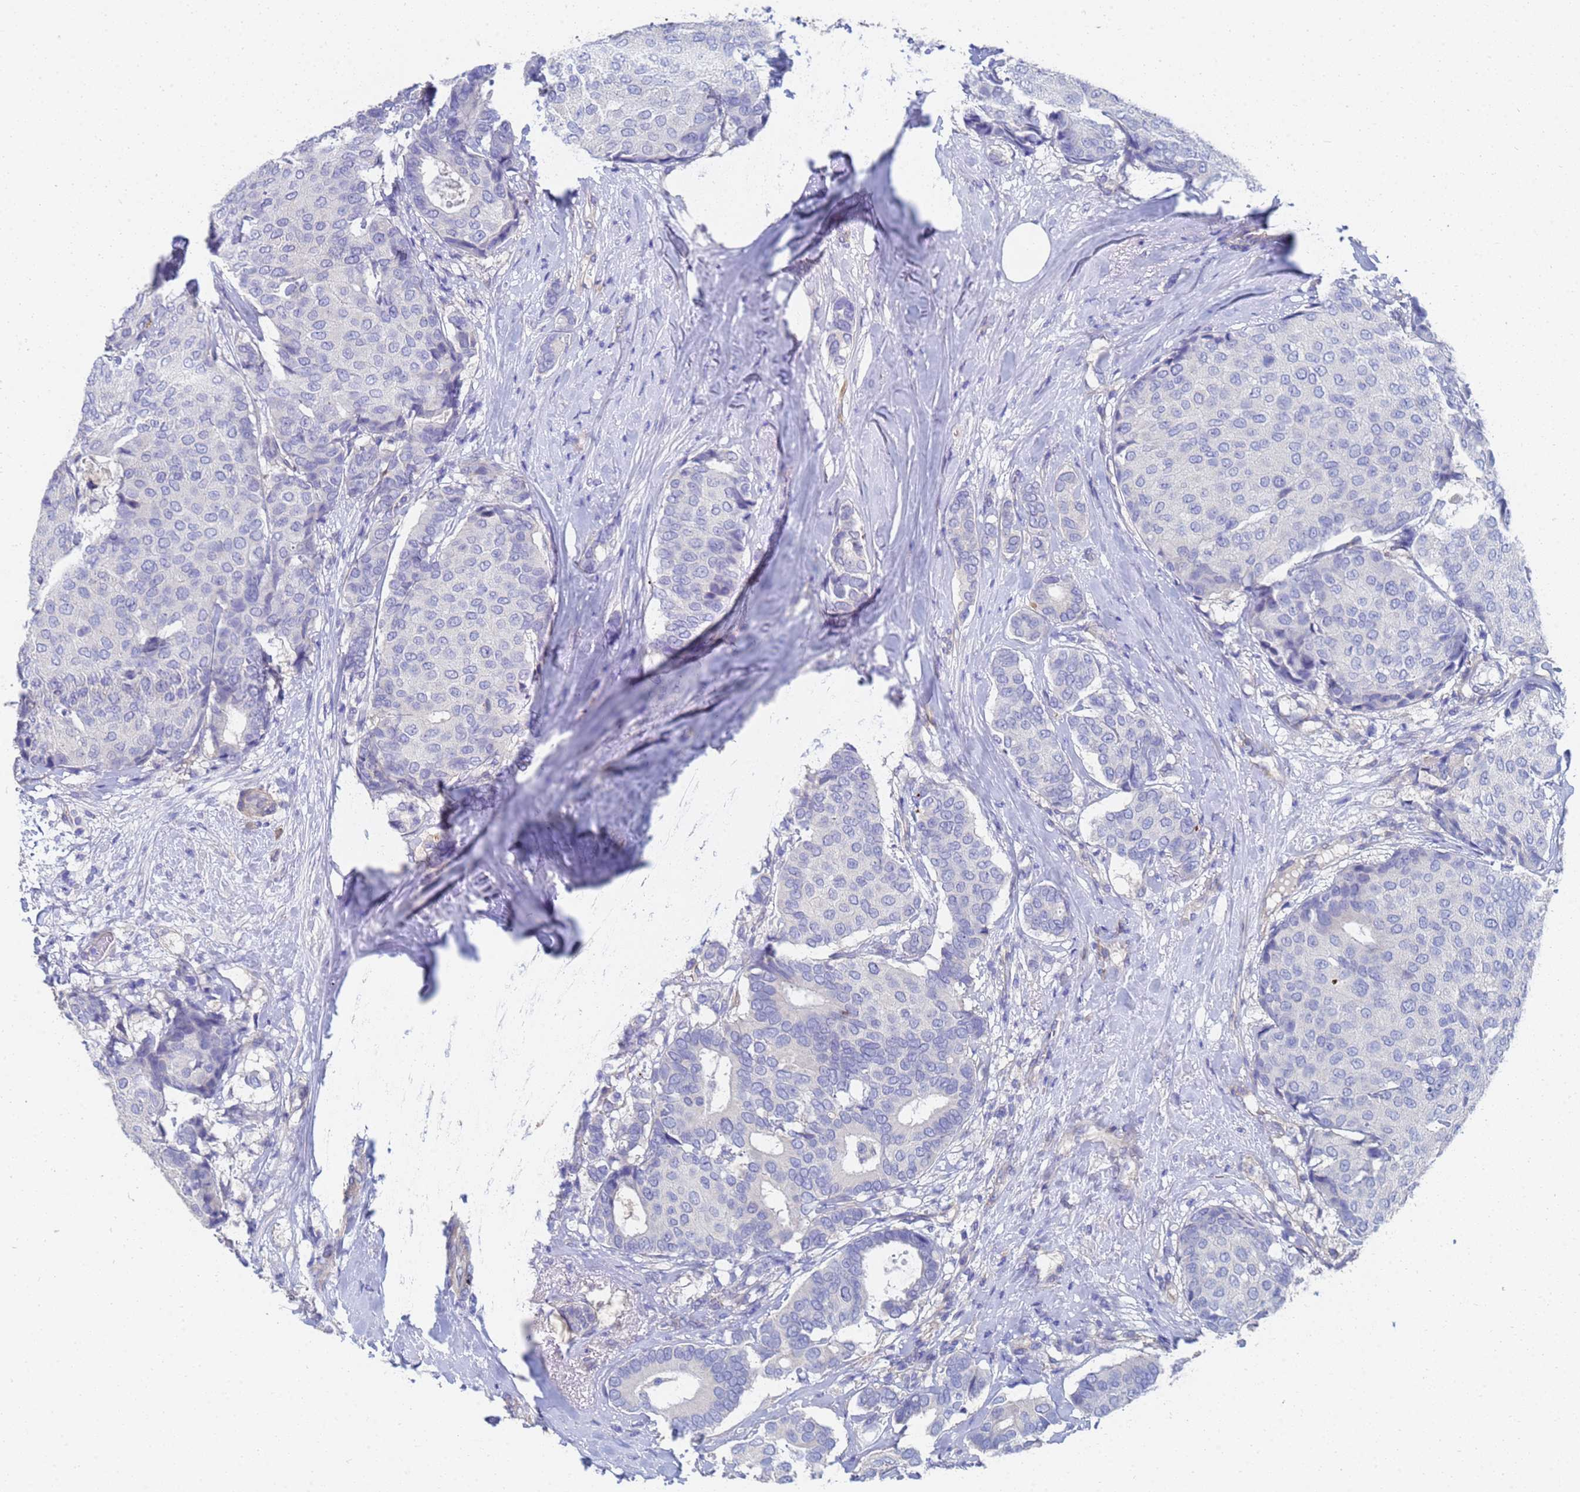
{"staining": {"intensity": "negative", "quantity": "none", "location": "none"}, "tissue": "breast cancer", "cell_type": "Tumor cells", "image_type": "cancer", "snomed": [{"axis": "morphology", "description": "Duct carcinoma"}, {"axis": "topography", "description": "Breast"}], "caption": "Breast cancer was stained to show a protein in brown. There is no significant positivity in tumor cells.", "gene": "LBX2", "patient": {"sex": "female", "age": 75}}